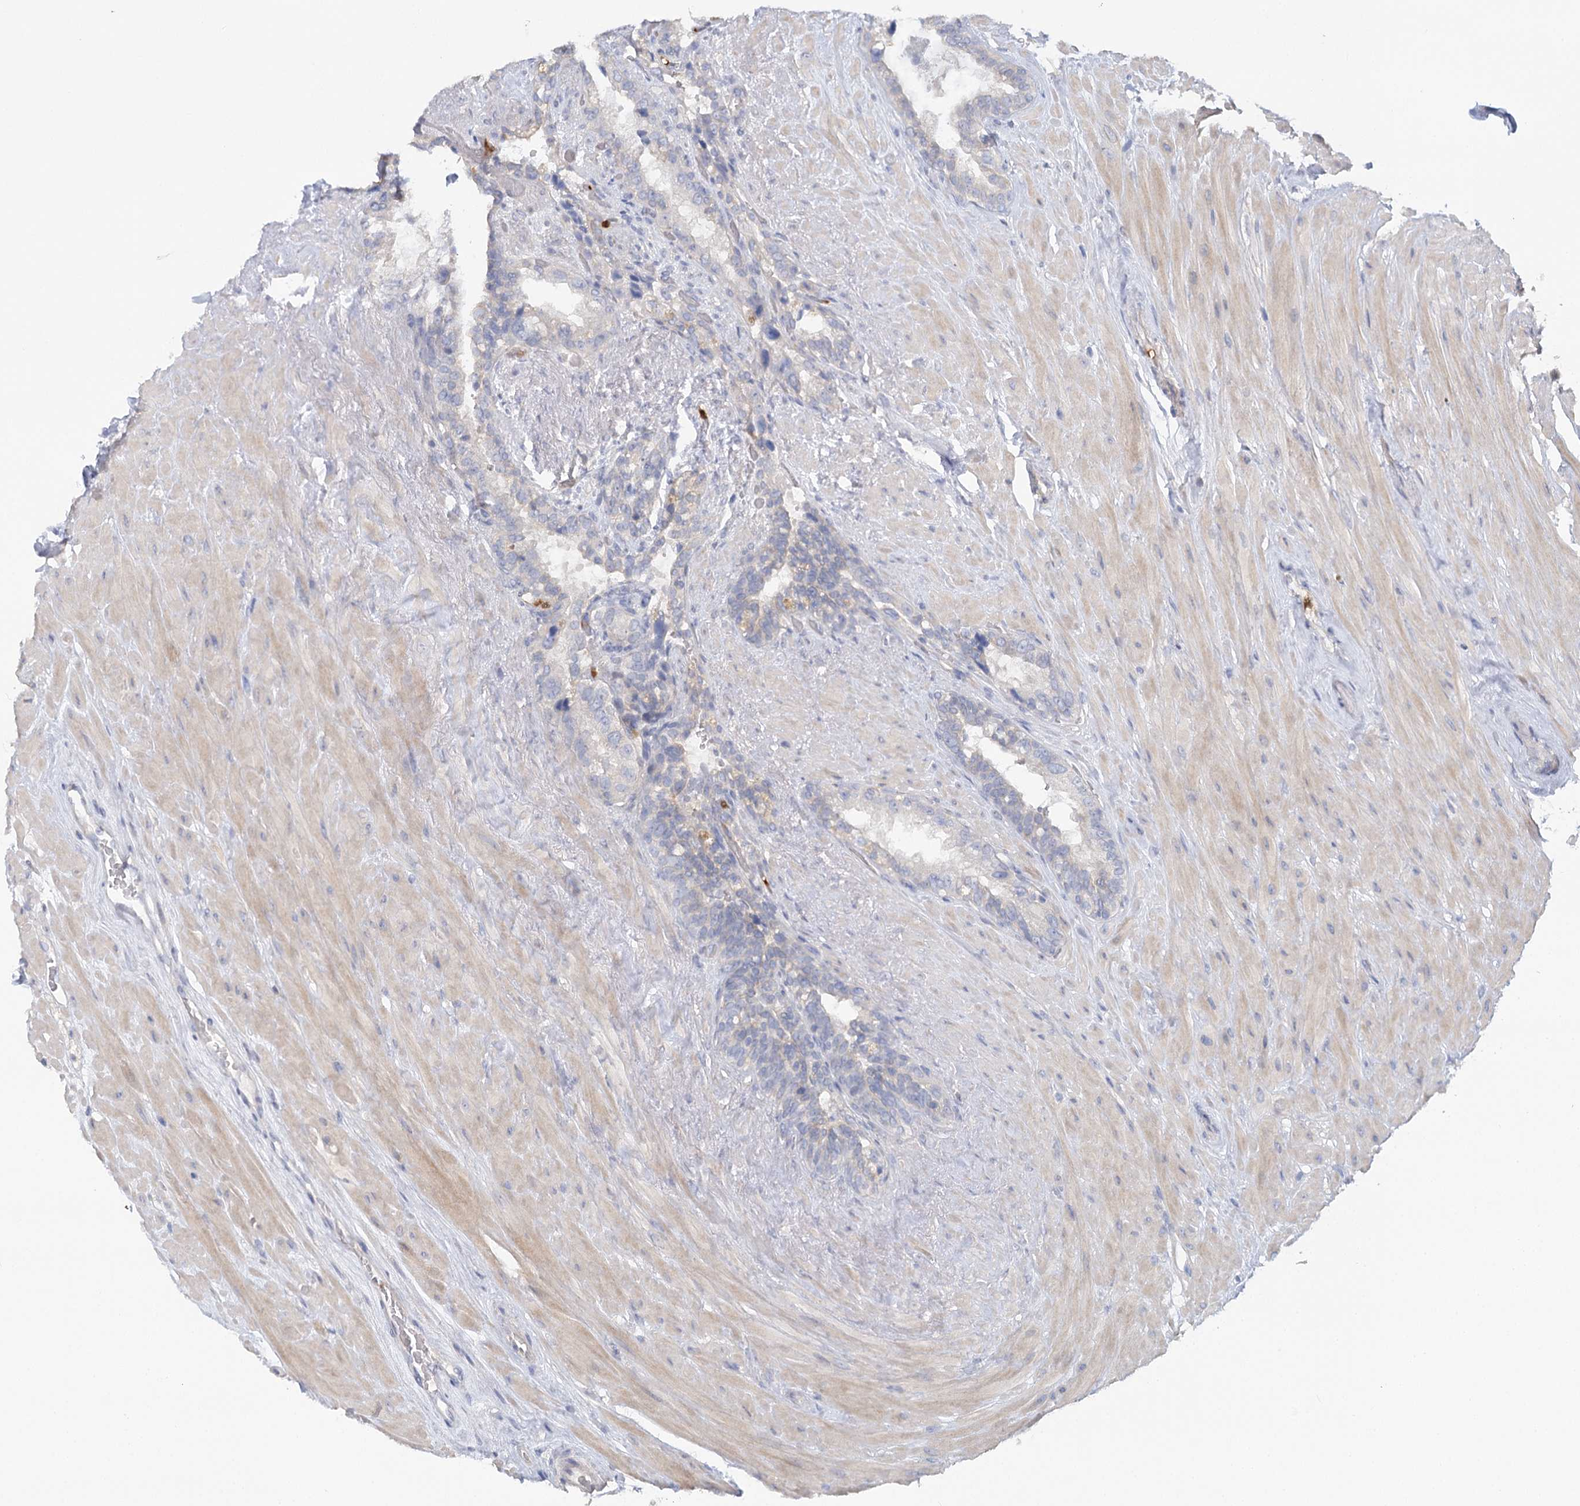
{"staining": {"intensity": "negative", "quantity": "none", "location": "none"}, "tissue": "seminal vesicle", "cell_type": "Glandular cells", "image_type": "normal", "snomed": [{"axis": "morphology", "description": "Normal tissue, NOS"}, {"axis": "topography", "description": "Seminal veicle"}], "caption": "Glandular cells show no significant protein positivity in normal seminal vesicle. (DAB (3,3'-diaminobenzidine) IHC, high magnification).", "gene": "EPB41L5", "patient": {"sex": "male", "age": 80}}